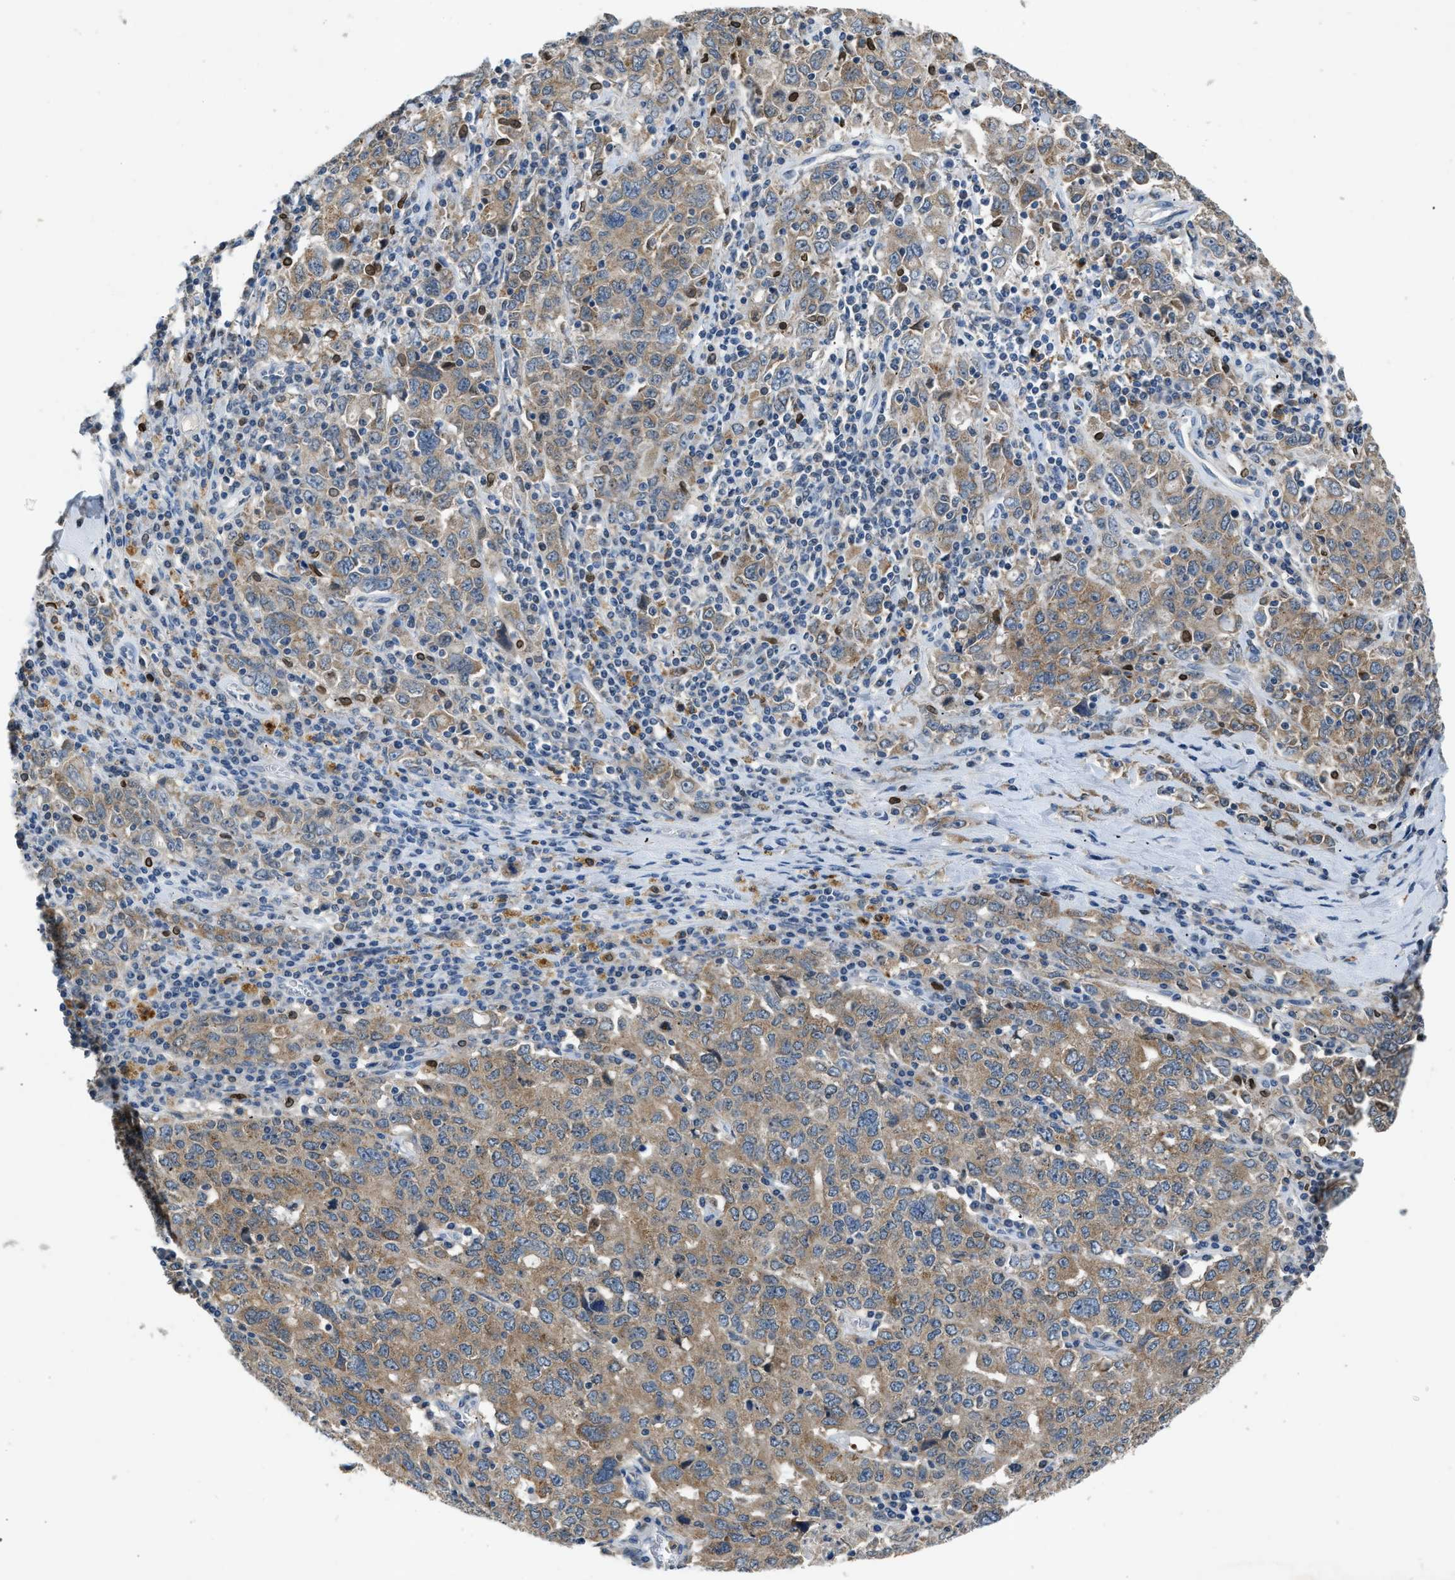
{"staining": {"intensity": "weak", "quantity": ">75%", "location": "cytoplasmic/membranous"}, "tissue": "ovarian cancer", "cell_type": "Tumor cells", "image_type": "cancer", "snomed": [{"axis": "morphology", "description": "Carcinoma, endometroid"}, {"axis": "topography", "description": "Ovary"}], "caption": "Immunohistochemistry (IHC) histopathology image of neoplastic tissue: ovarian cancer stained using IHC shows low levels of weak protein expression localized specifically in the cytoplasmic/membranous of tumor cells, appearing as a cytoplasmic/membranous brown color.", "gene": "TOMM34", "patient": {"sex": "female", "age": 62}}